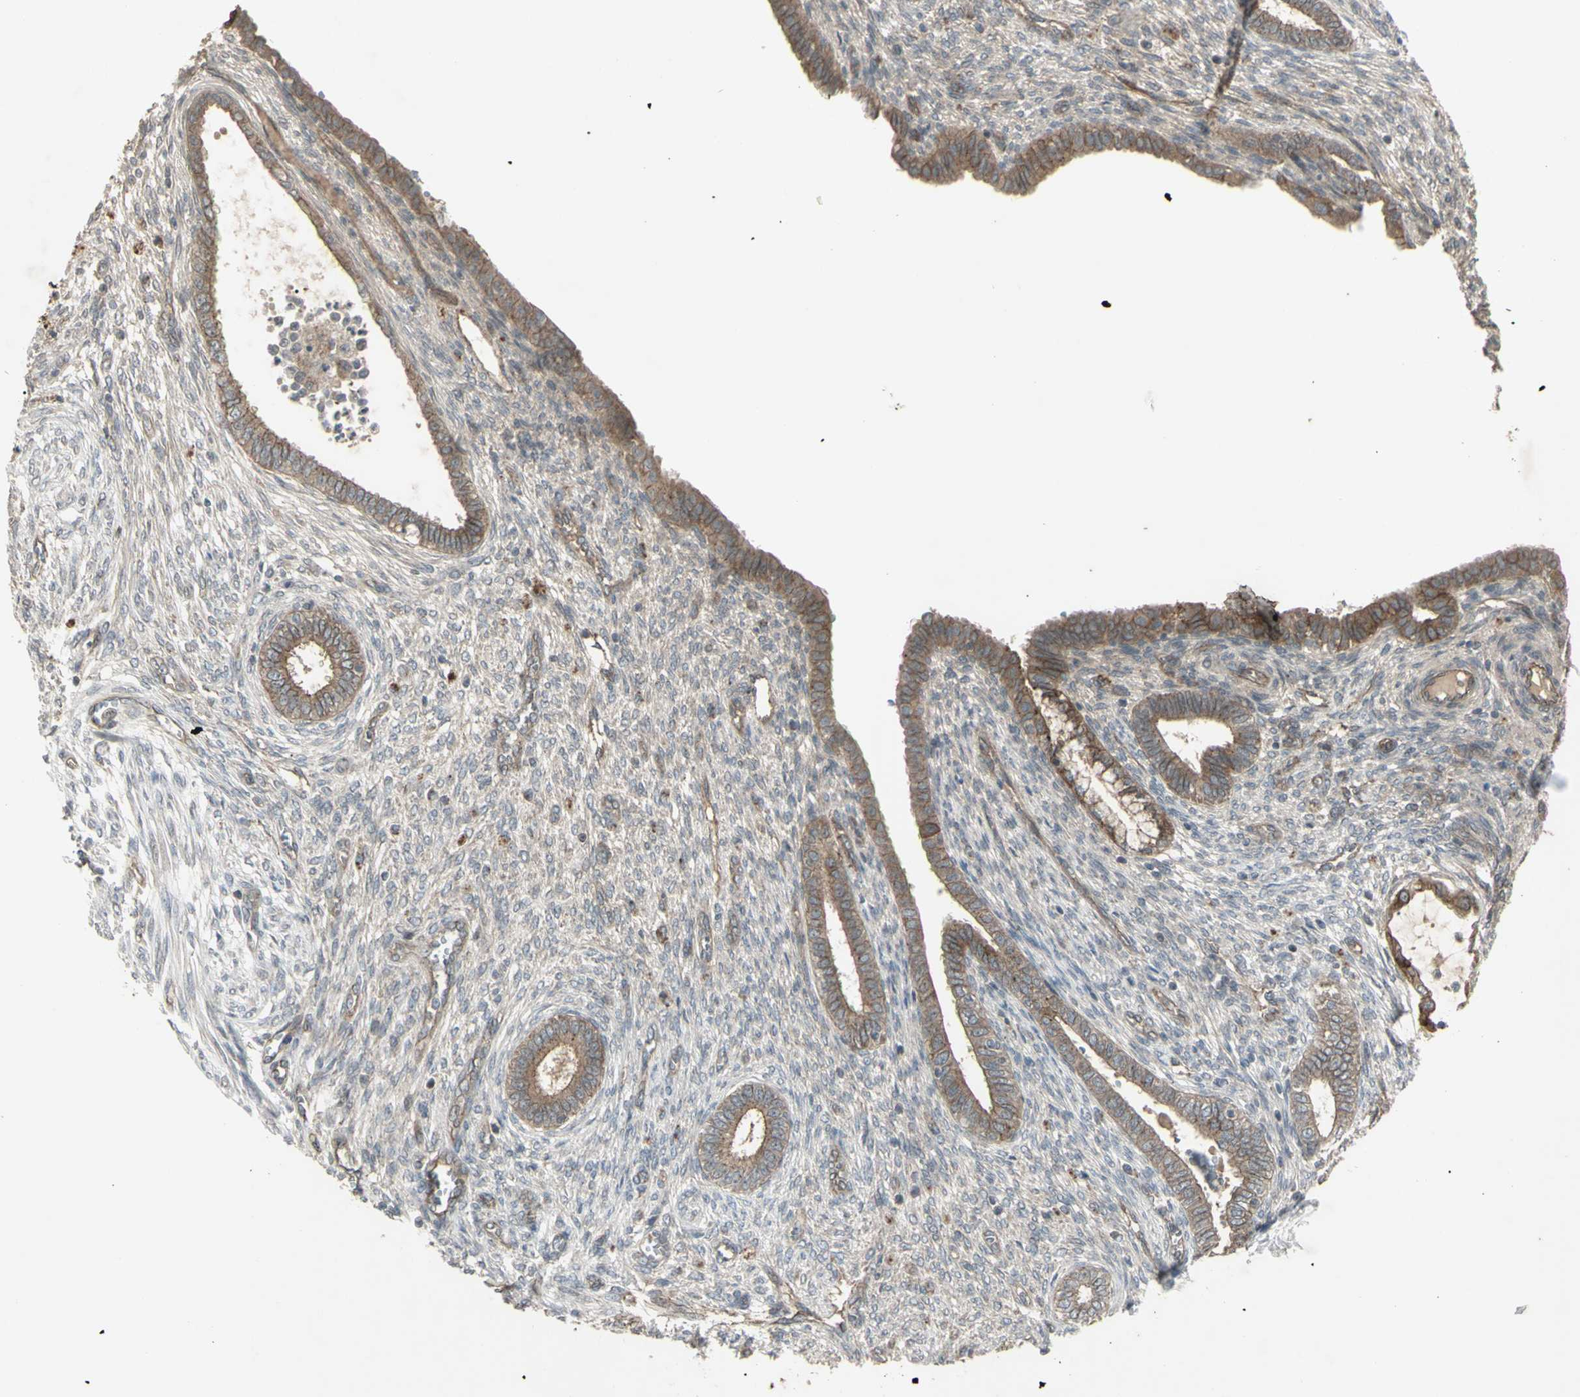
{"staining": {"intensity": "negative", "quantity": "none", "location": "none"}, "tissue": "endometrium", "cell_type": "Cells in endometrial stroma", "image_type": "normal", "snomed": [{"axis": "morphology", "description": "Normal tissue, NOS"}, {"axis": "topography", "description": "Endometrium"}], "caption": "This histopathology image is of unremarkable endometrium stained with immunohistochemistry to label a protein in brown with the nuclei are counter-stained blue. There is no staining in cells in endometrial stroma. (DAB IHC visualized using brightfield microscopy, high magnification).", "gene": "JAG1", "patient": {"sex": "female", "age": 72}}